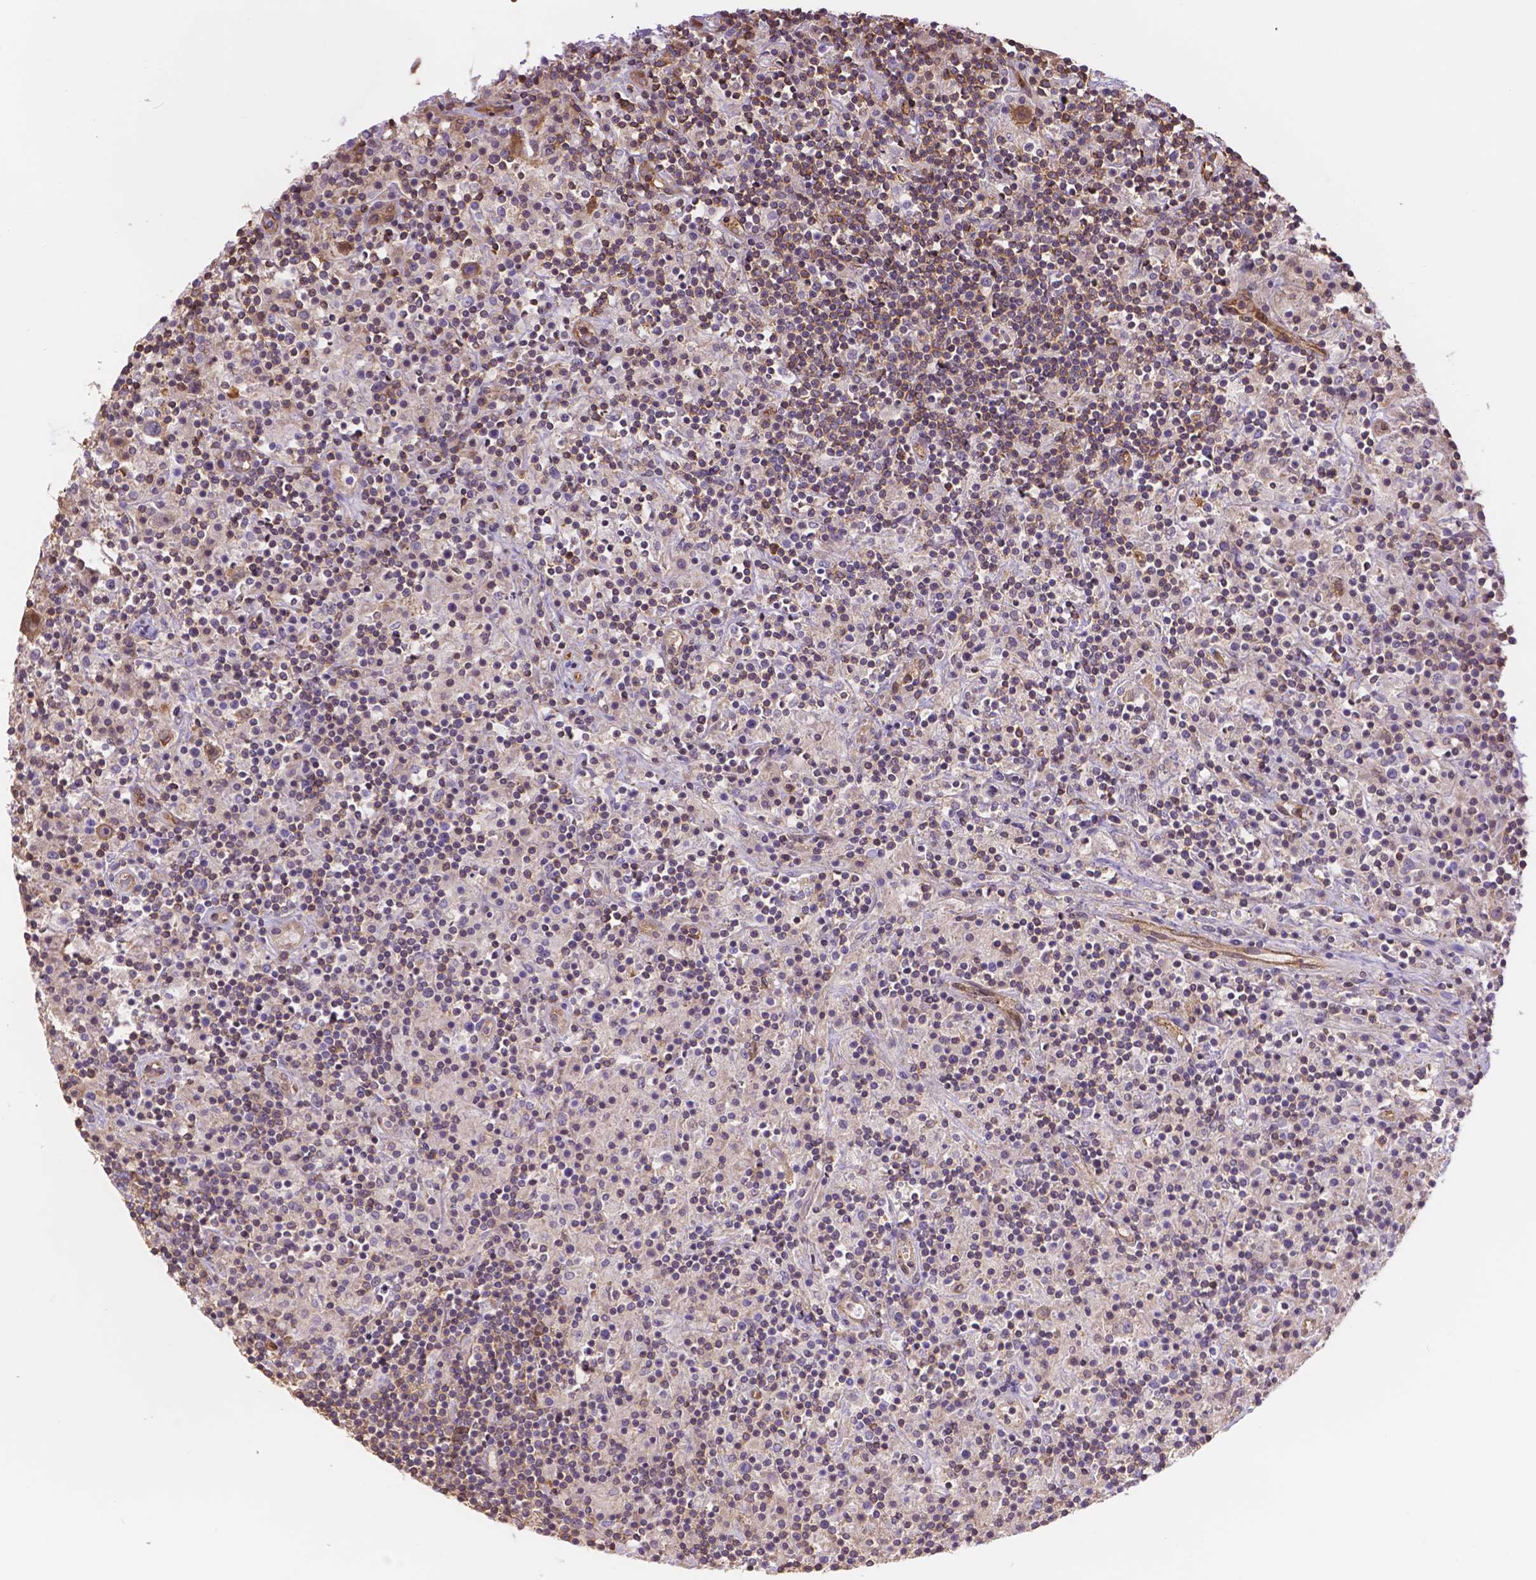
{"staining": {"intensity": "moderate", "quantity": ">75%", "location": "cytoplasmic/membranous"}, "tissue": "lymphoma", "cell_type": "Tumor cells", "image_type": "cancer", "snomed": [{"axis": "morphology", "description": "Hodgkin's disease, NOS"}, {"axis": "topography", "description": "Lymph node"}], "caption": "Immunohistochemical staining of human lymphoma demonstrates medium levels of moderate cytoplasmic/membranous protein expression in approximately >75% of tumor cells.", "gene": "DMWD", "patient": {"sex": "male", "age": 70}}